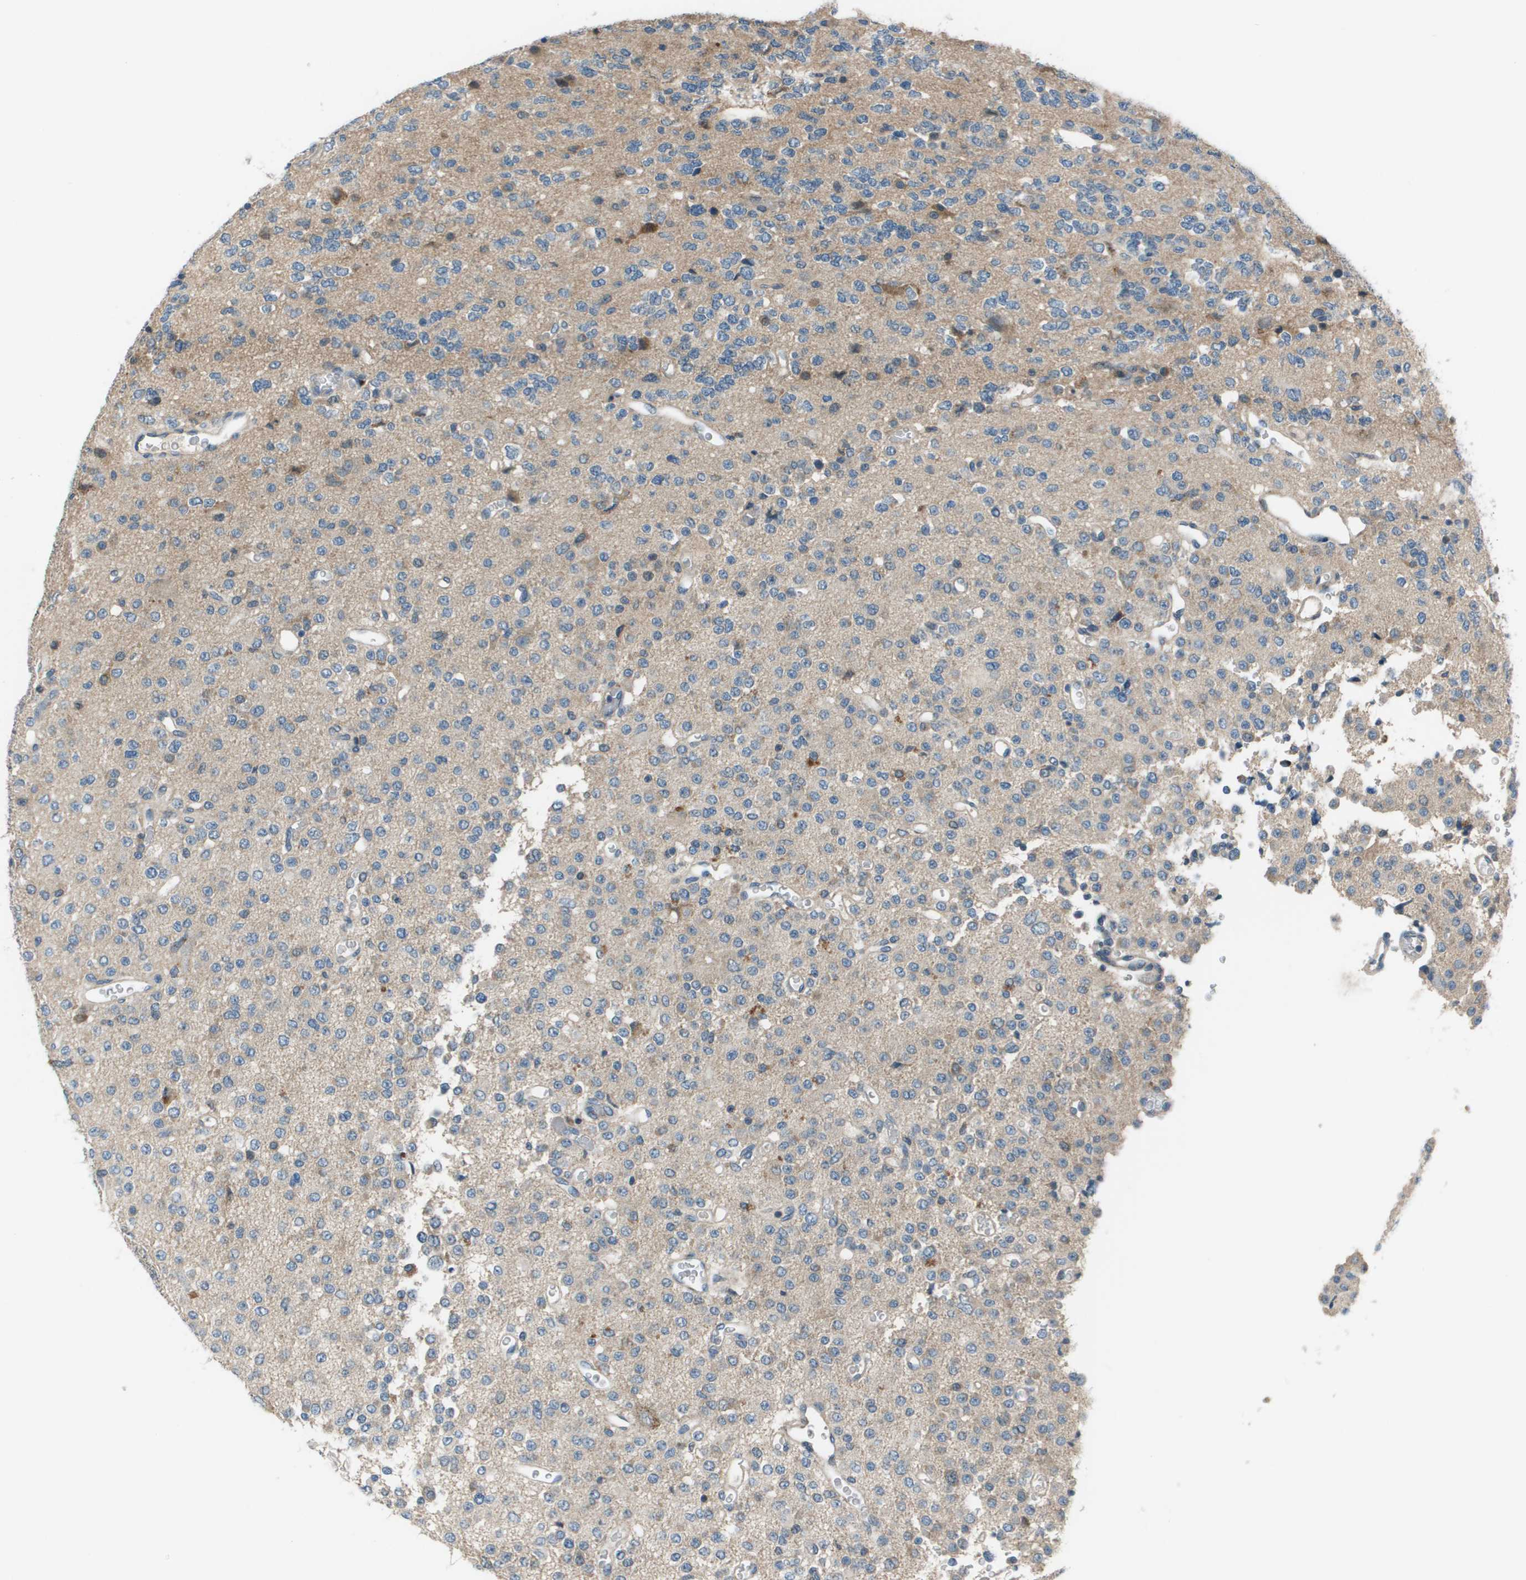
{"staining": {"intensity": "weak", "quantity": "<25%", "location": "cytoplasmic/membranous"}, "tissue": "glioma", "cell_type": "Tumor cells", "image_type": "cancer", "snomed": [{"axis": "morphology", "description": "Glioma, malignant, Low grade"}, {"axis": "topography", "description": "Brain"}], "caption": "High power microscopy histopathology image of an immunohistochemistry image of glioma, revealing no significant expression in tumor cells. The staining was performed using DAB (3,3'-diaminobenzidine) to visualize the protein expression in brown, while the nuclei were stained in blue with hematoxylin (Magnification: 20x).", "gene": "PCOLCE", "patient": {"sex": "male", "age": 38}}